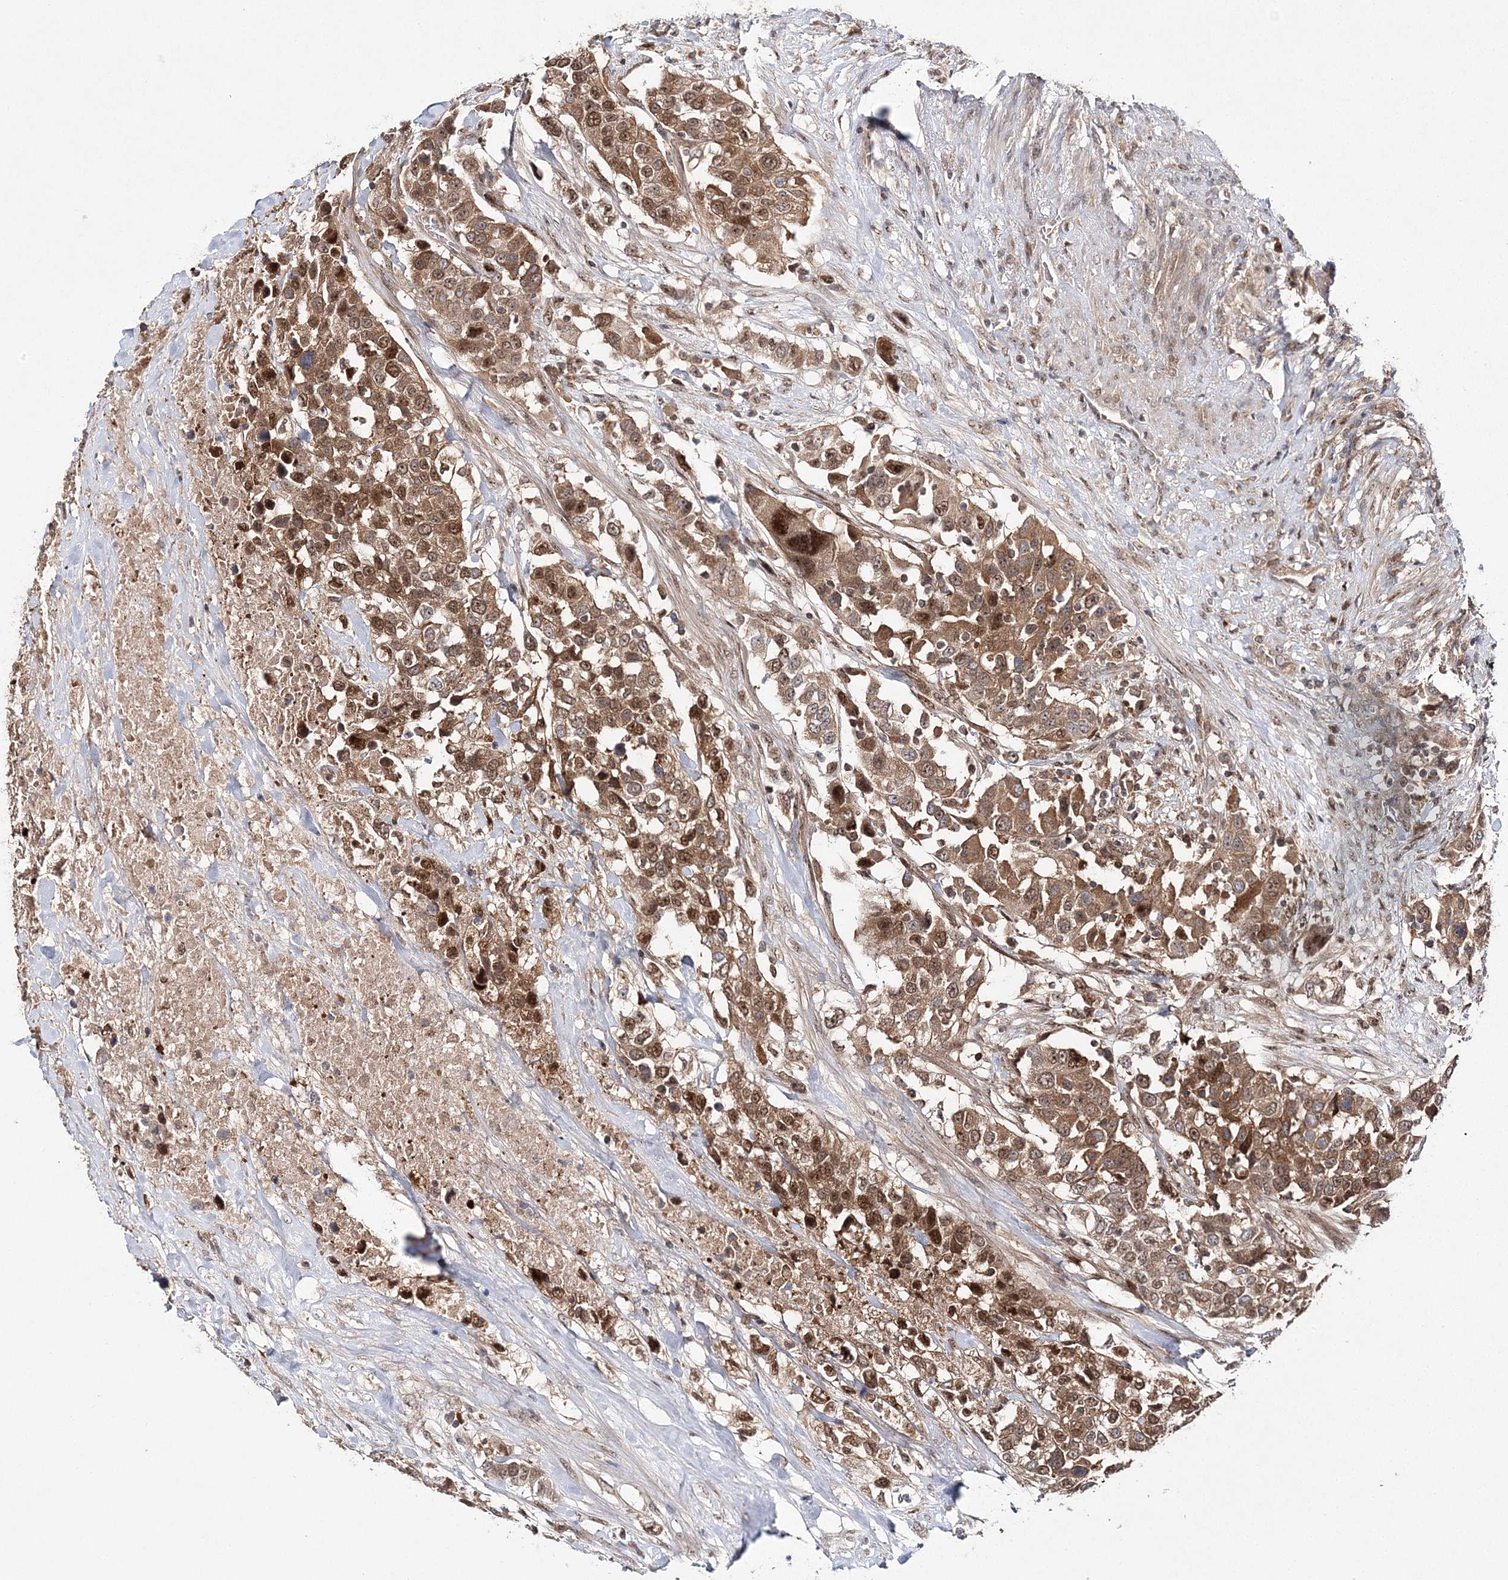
{"staining": {"intensity": "moderate", "quantity": ">75%", "location": "cytoplasmic/membranous,nuclear"}, "tissue": "urothelial cancer", "cell_type": "Tumor cells", "image_type": "cancer", "snomed": [{"axis": "morphology", "description": "Urothelial carcinoma, High grade"}, {"axis": "topography", "description": "Urinary bladder"}], "caption": "Protein analysis of urothelial carcinoma (high-grade) tissue exhibits moderate cytoplasmic/membranous and nuclear expression in approximately >75% of tumor cells. The staining was performed using DAB, with brown indicating positive protein expression. Nuclei are stained blue with hematoxylin.", "gene": "NIF3L1", "patient": {"sex": "female", "age": 80}}